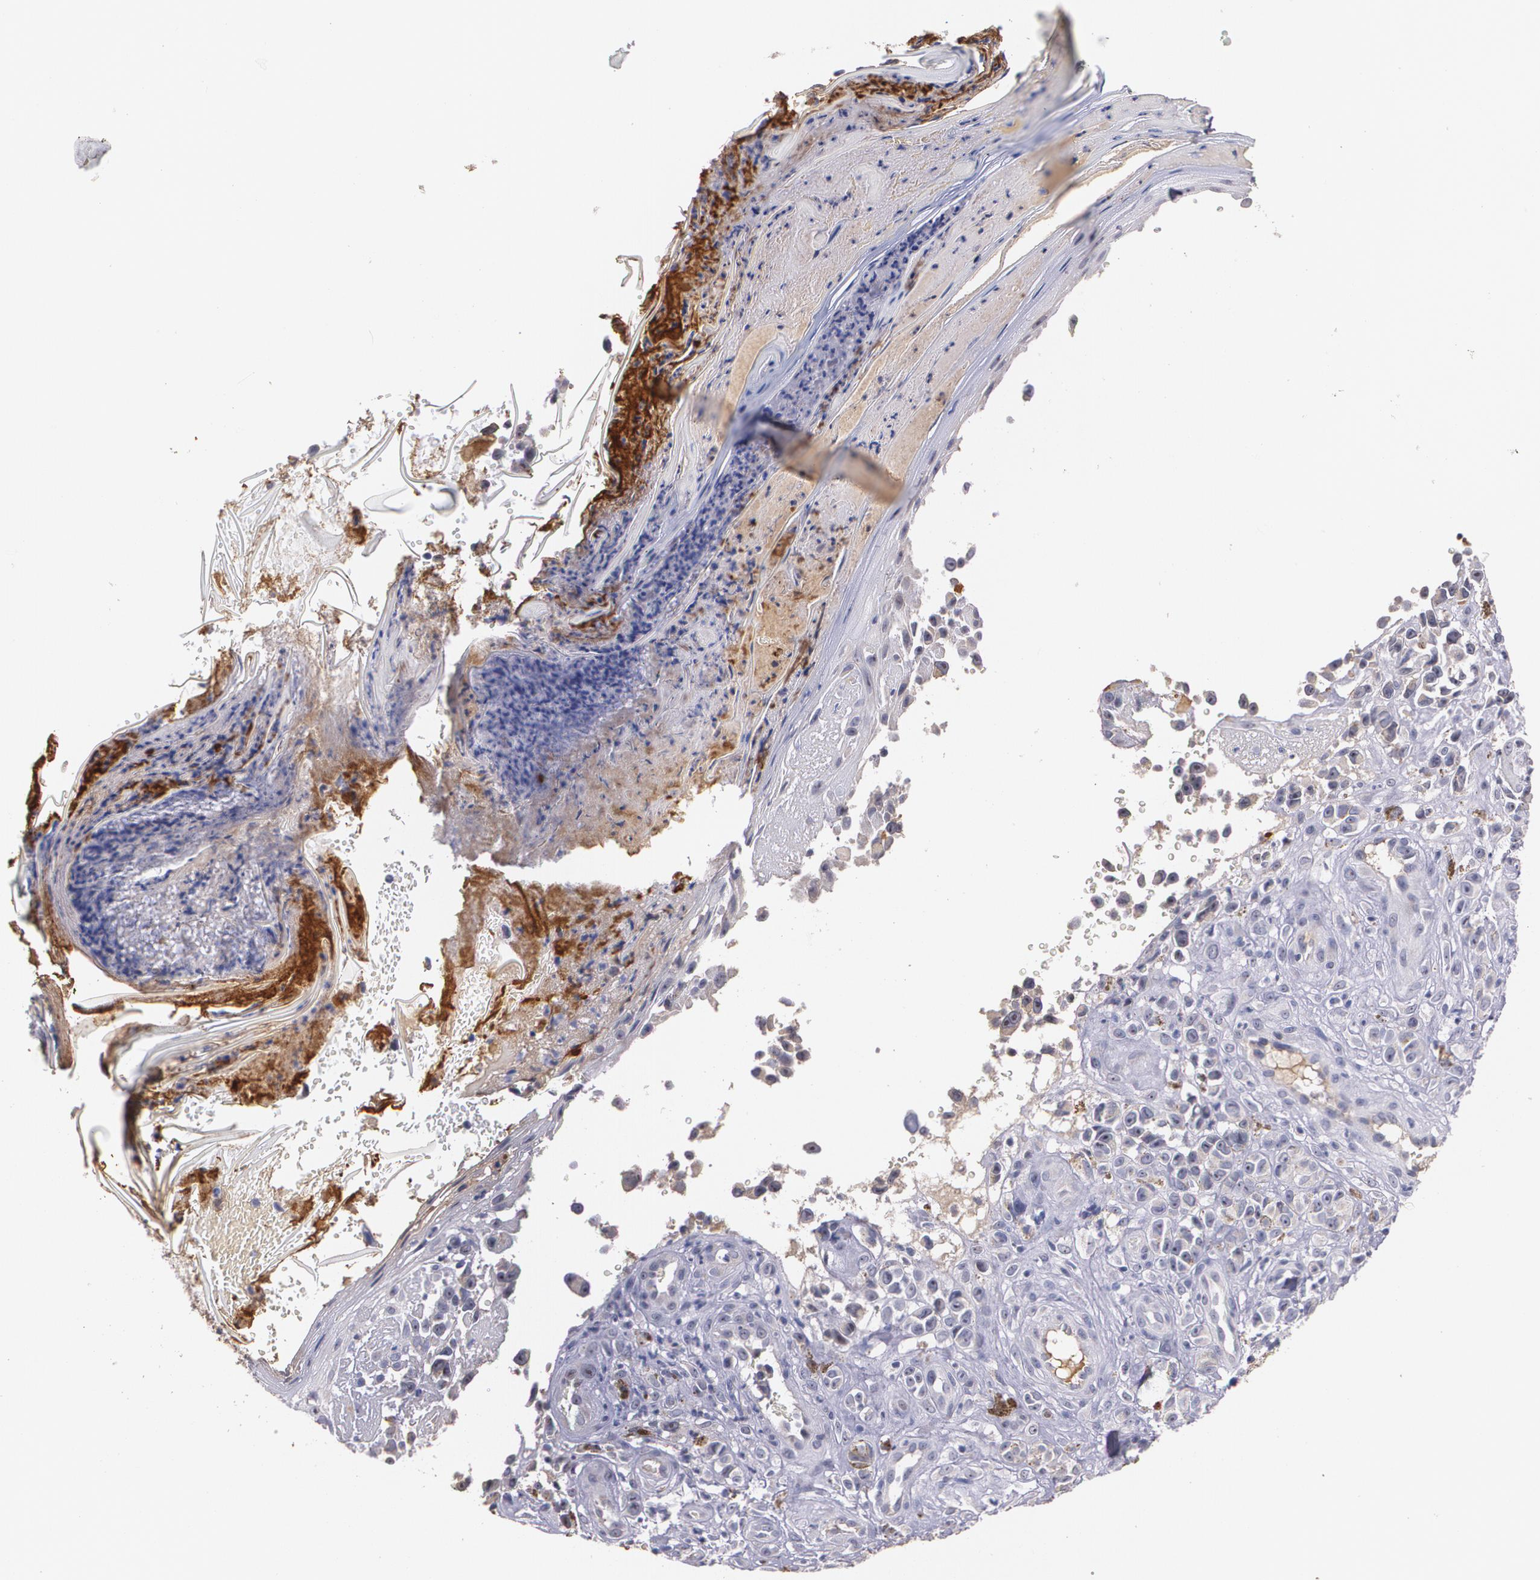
{"staining": {"intensity": "weak", "quantity": "<25%", "location": "cytoplasmic/membranous"}, "tissue": "melanoma", "cell_type": "Tumor cells", "image_type": "cancer", "snomed": [{"axis": "morphology", "description": "Malignant melanoma, NOS"}, {"axis": "topography", "description": "Skin"}], "caption": "Immunohistochemistry of malignant melanoma displays no positivity in tumor cells.", "gene": "AMBP", "patient": {"sex": "female", "age": 82}}